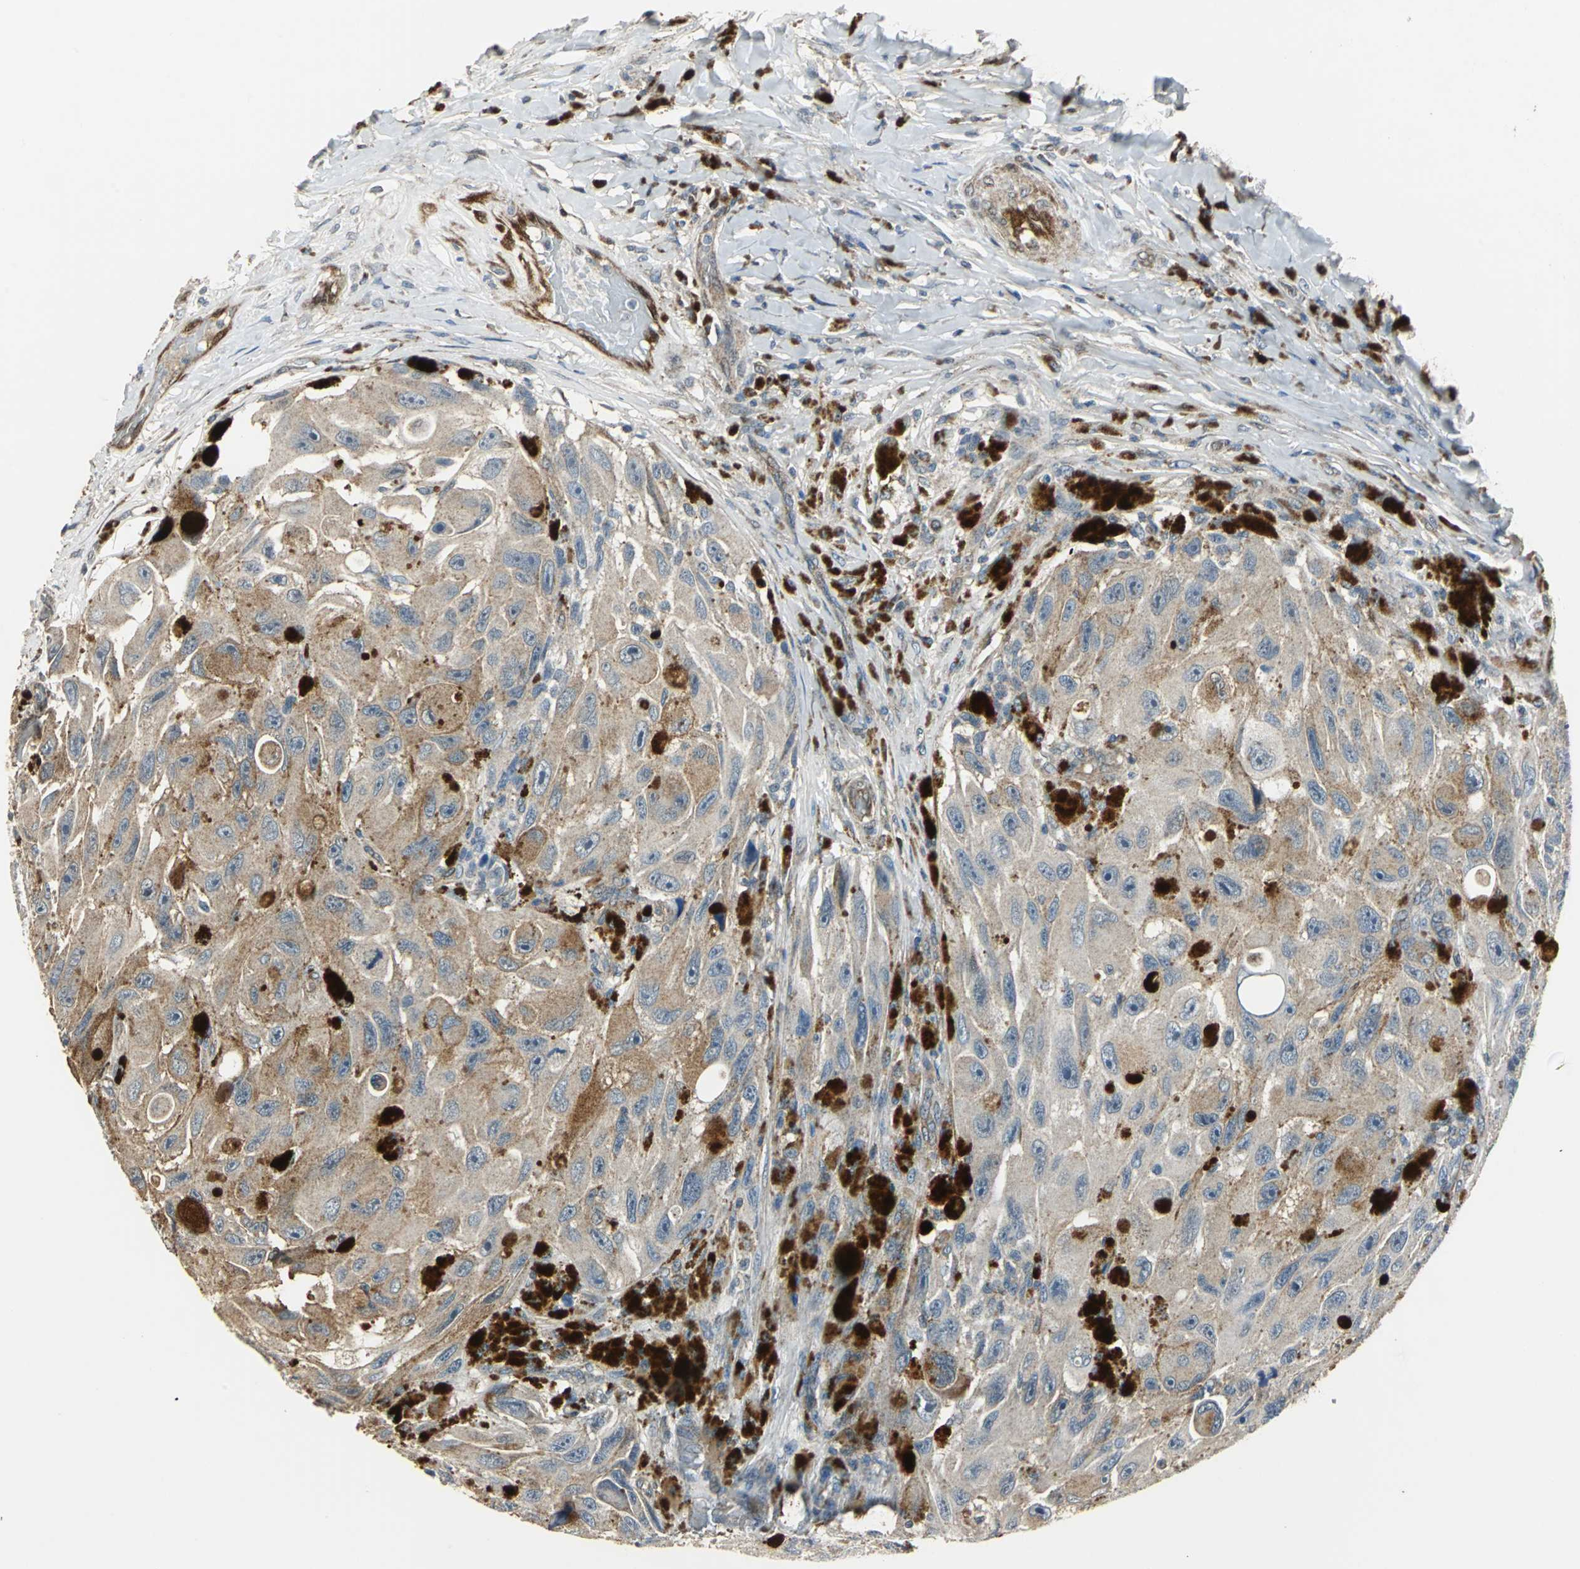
{"staining": {"intensity": "moderate", "quantity": ">75%", "location": "cytoplasmic/membranous"}, "tissue": "melanoma", "cell_type": "Tumor cells", "image_type": "cancer", "snomed": [{"axis": "morphology", "description": "Malignant melanoma, NOS"}, {"axis": "topography", "description": "Skin"}], "caption": "Immunohistochemistry (IHC) photomicrograph of human melanoma stained for a protein (brown), which displays medium levels of moderate cytoplasmic/membranous expression in approximately >75% of tumor cells.", "gene": "DNAJB4", "patient": {"sex": "female", "age": 73}}